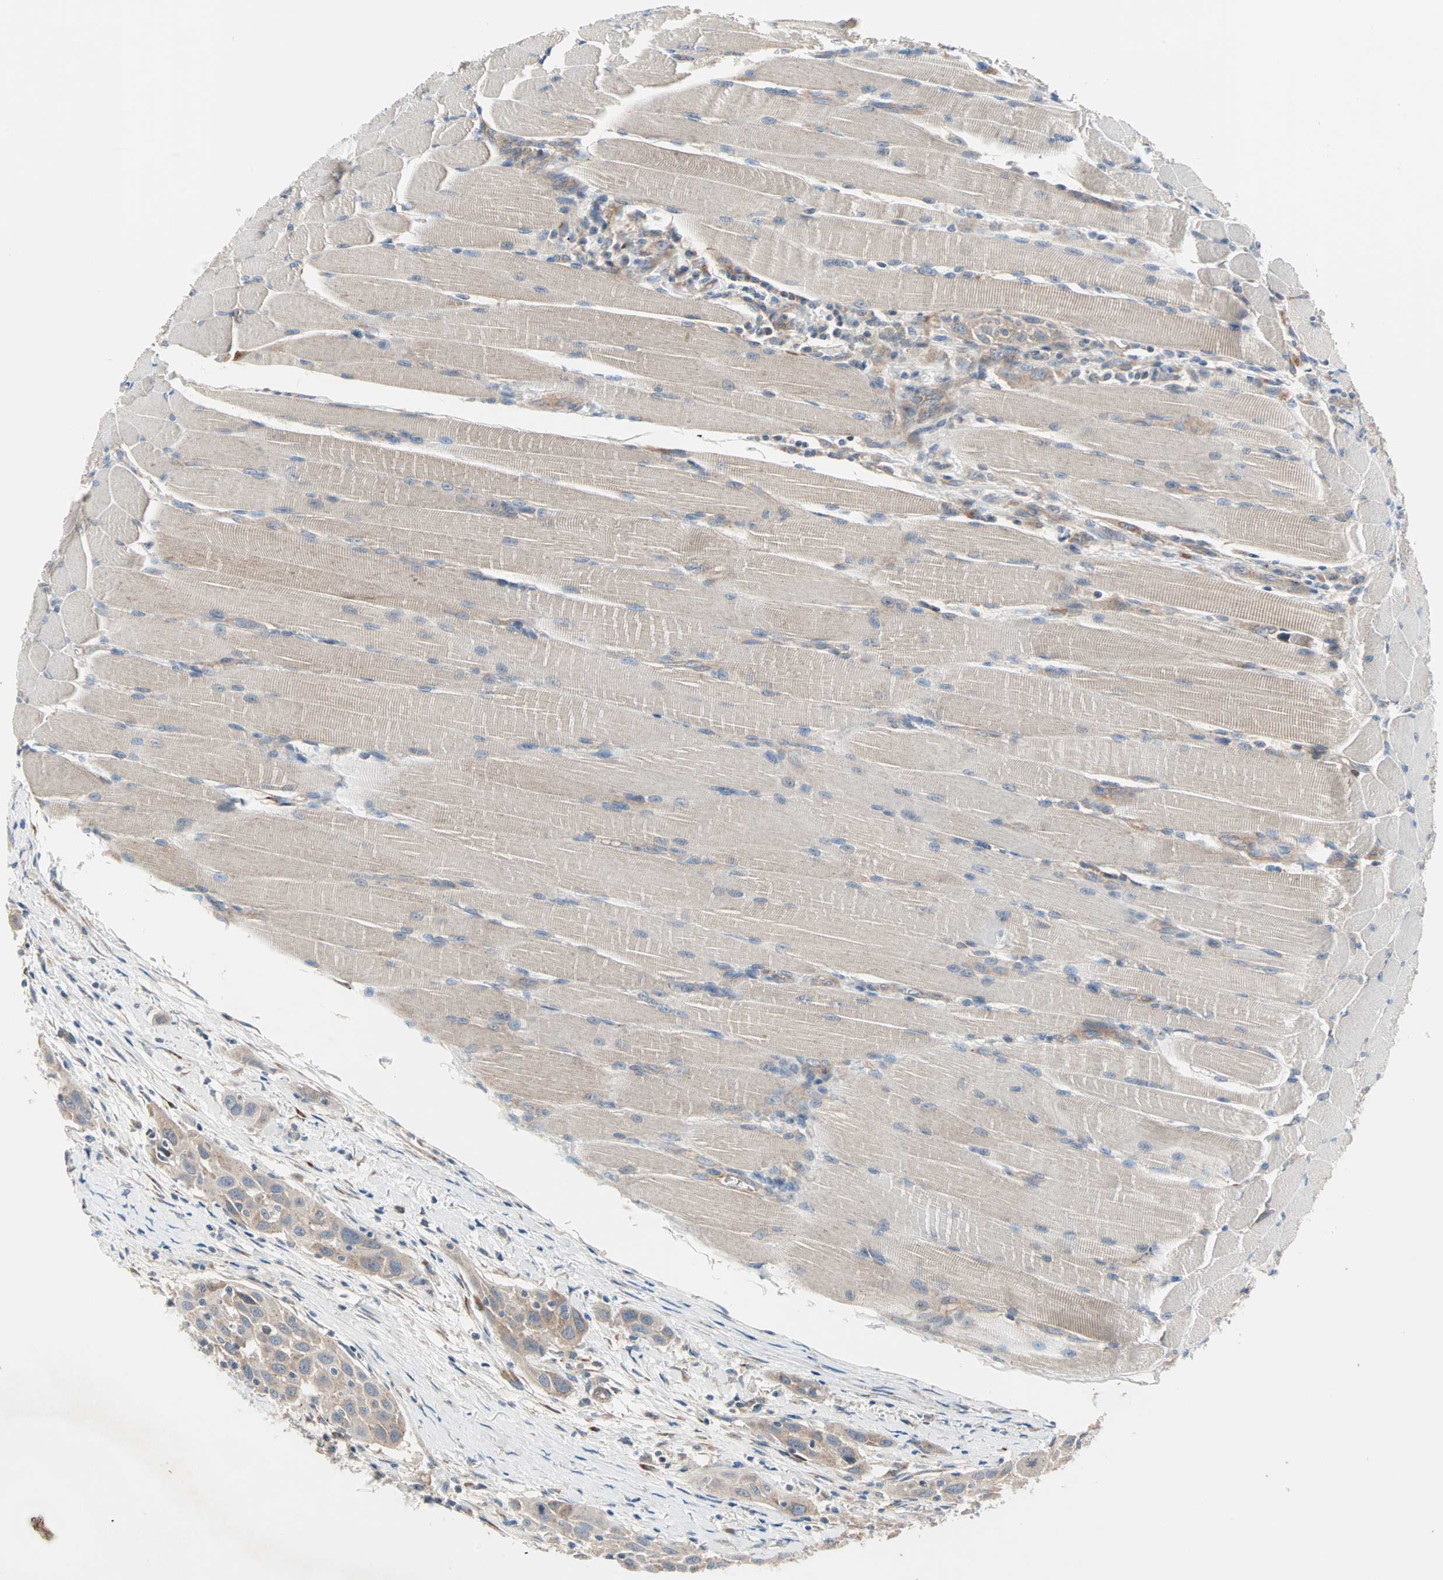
{"staining": {"intensity": "weak", "quantity": ">75%", "location": "cytoplasmic/membranous"}, "tissue": "head and neck cancer", "cell_type": "Tumor cells", "image_type": "cancer", "snomed": [{"axis": "morphology", "description": "Squamous cell carcinoma, NOS"}, {"axis": "topography", "description": "Oral tissue"}, {"axis": "topography", "description": "Head-Neck"}], "caption": "Tumor cells reveal low levels of weak cytoplasmic/membranous expression in about >75% of cells in head and neck cancer (squamous cell carcinoma).", "gene": "PDE8A", "patient": {"sex": "female", "age": 50}}